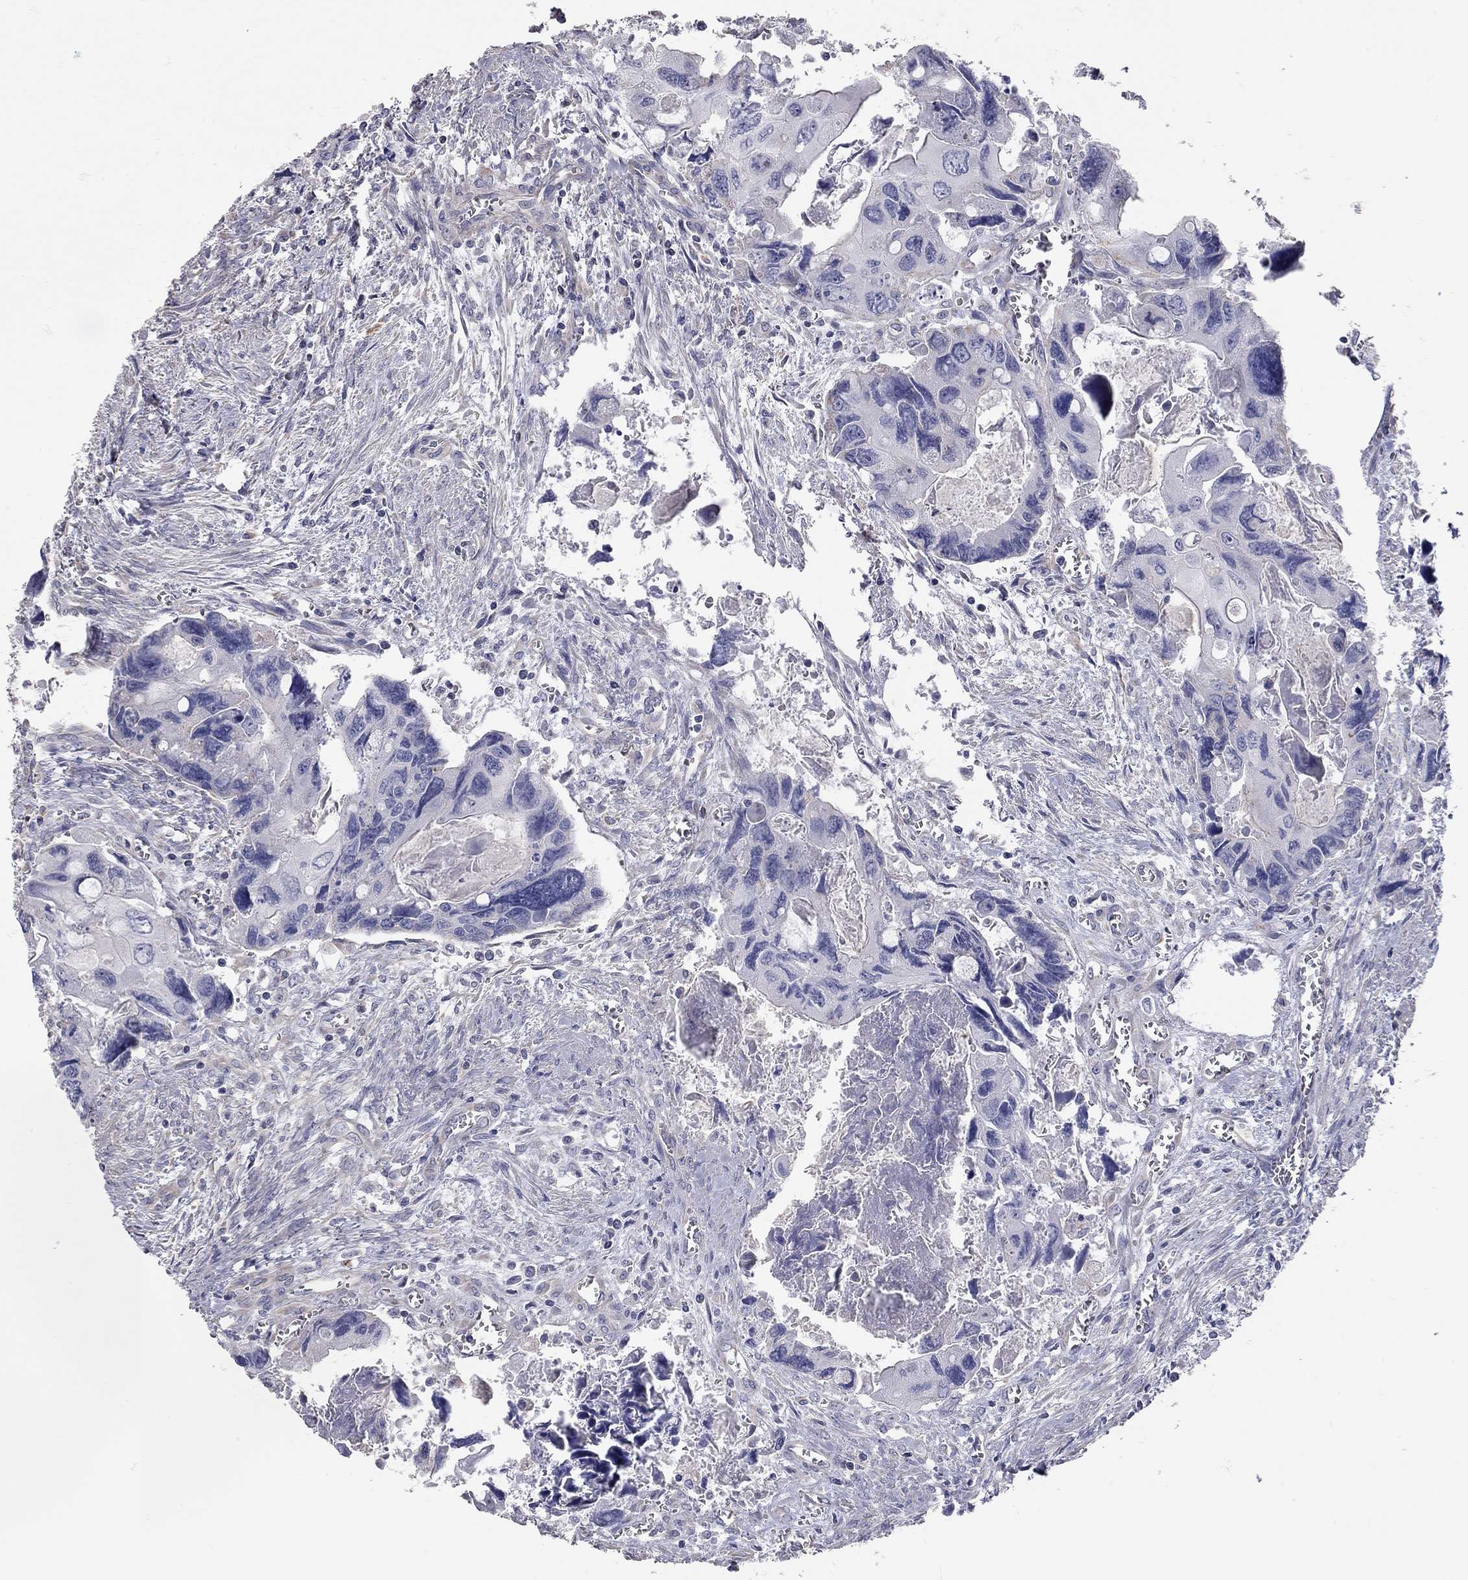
{"staining": {"intensity": "negative", "quantity": "none", "location": "none"}, "tissue": "colorectal cancer", "cell_type": "Tumor cells", "image_type": "cancer", "snomed": [{"axis": "morphology", "description": "Adenocarcinoma, NOS"}, {"axis": "topography", "description": "Rectum"}], "caption": "This is an immunohistochemistry (IHC) histopathology image of human colorectal adenocarcinoma. There is no positivity in tumor cells.", "gene": "C10orf90", "patient": {"sex": "male", "age": 62}}